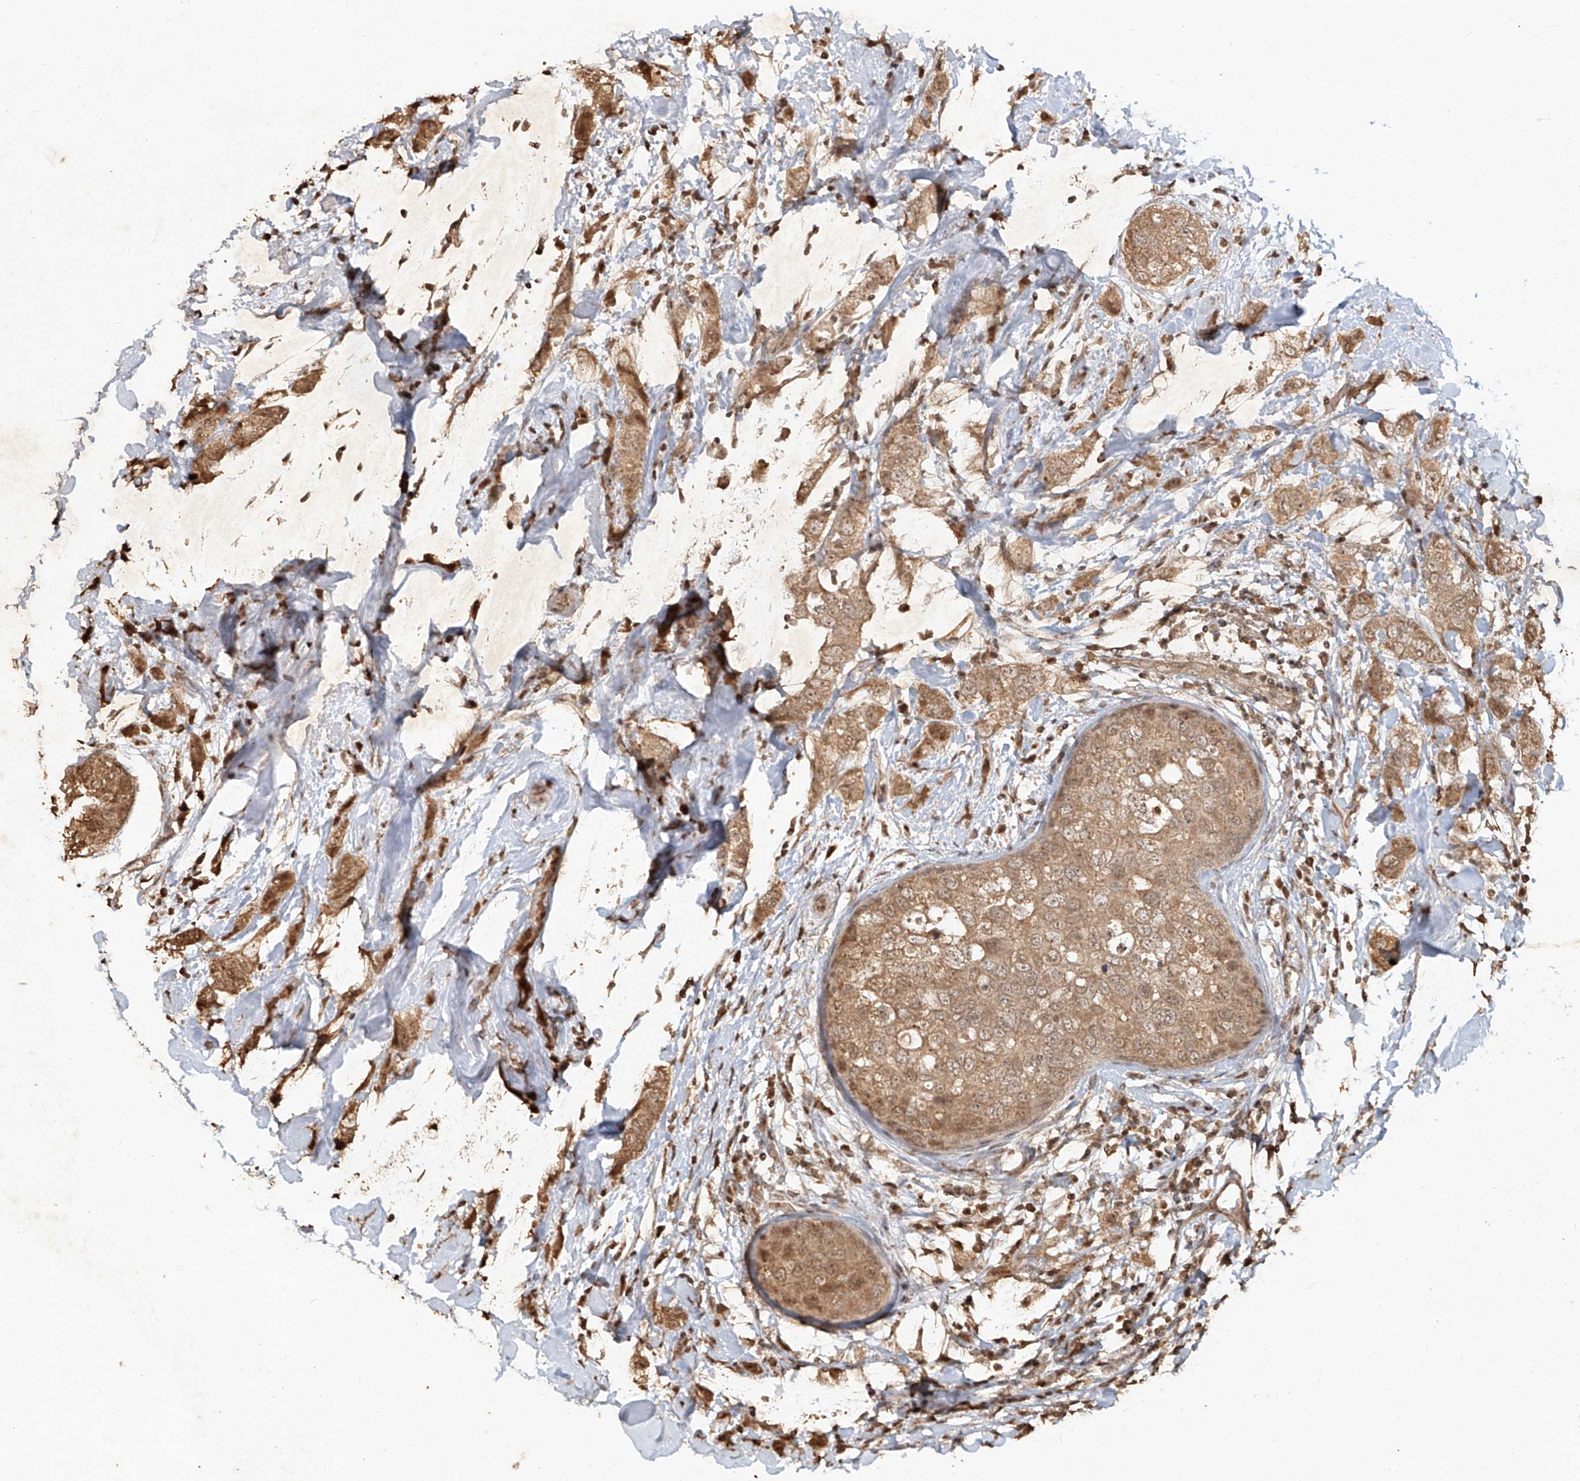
{"staining": {"intensity": "moderate", "quantity": ">75%", "location": "cytoplasmic/membranous,nuclear"}, "tissue": "breast cancer", "cell_type": "Tumor cells", "image_type": "cancer", "snomed": [{"axis": "morphology", "description": "Duct carcinoma"}, {"axis": "topography", "description": "Breast"}], "caption": "Protein analysis of intraductal carcinoma (breast) tissue shows moderate cytoplasmic/membranous and nuclear expression in about >75% of tumor cells.", "gene": "UBE2K", "patient": {"sex": "female", "age": 50}}